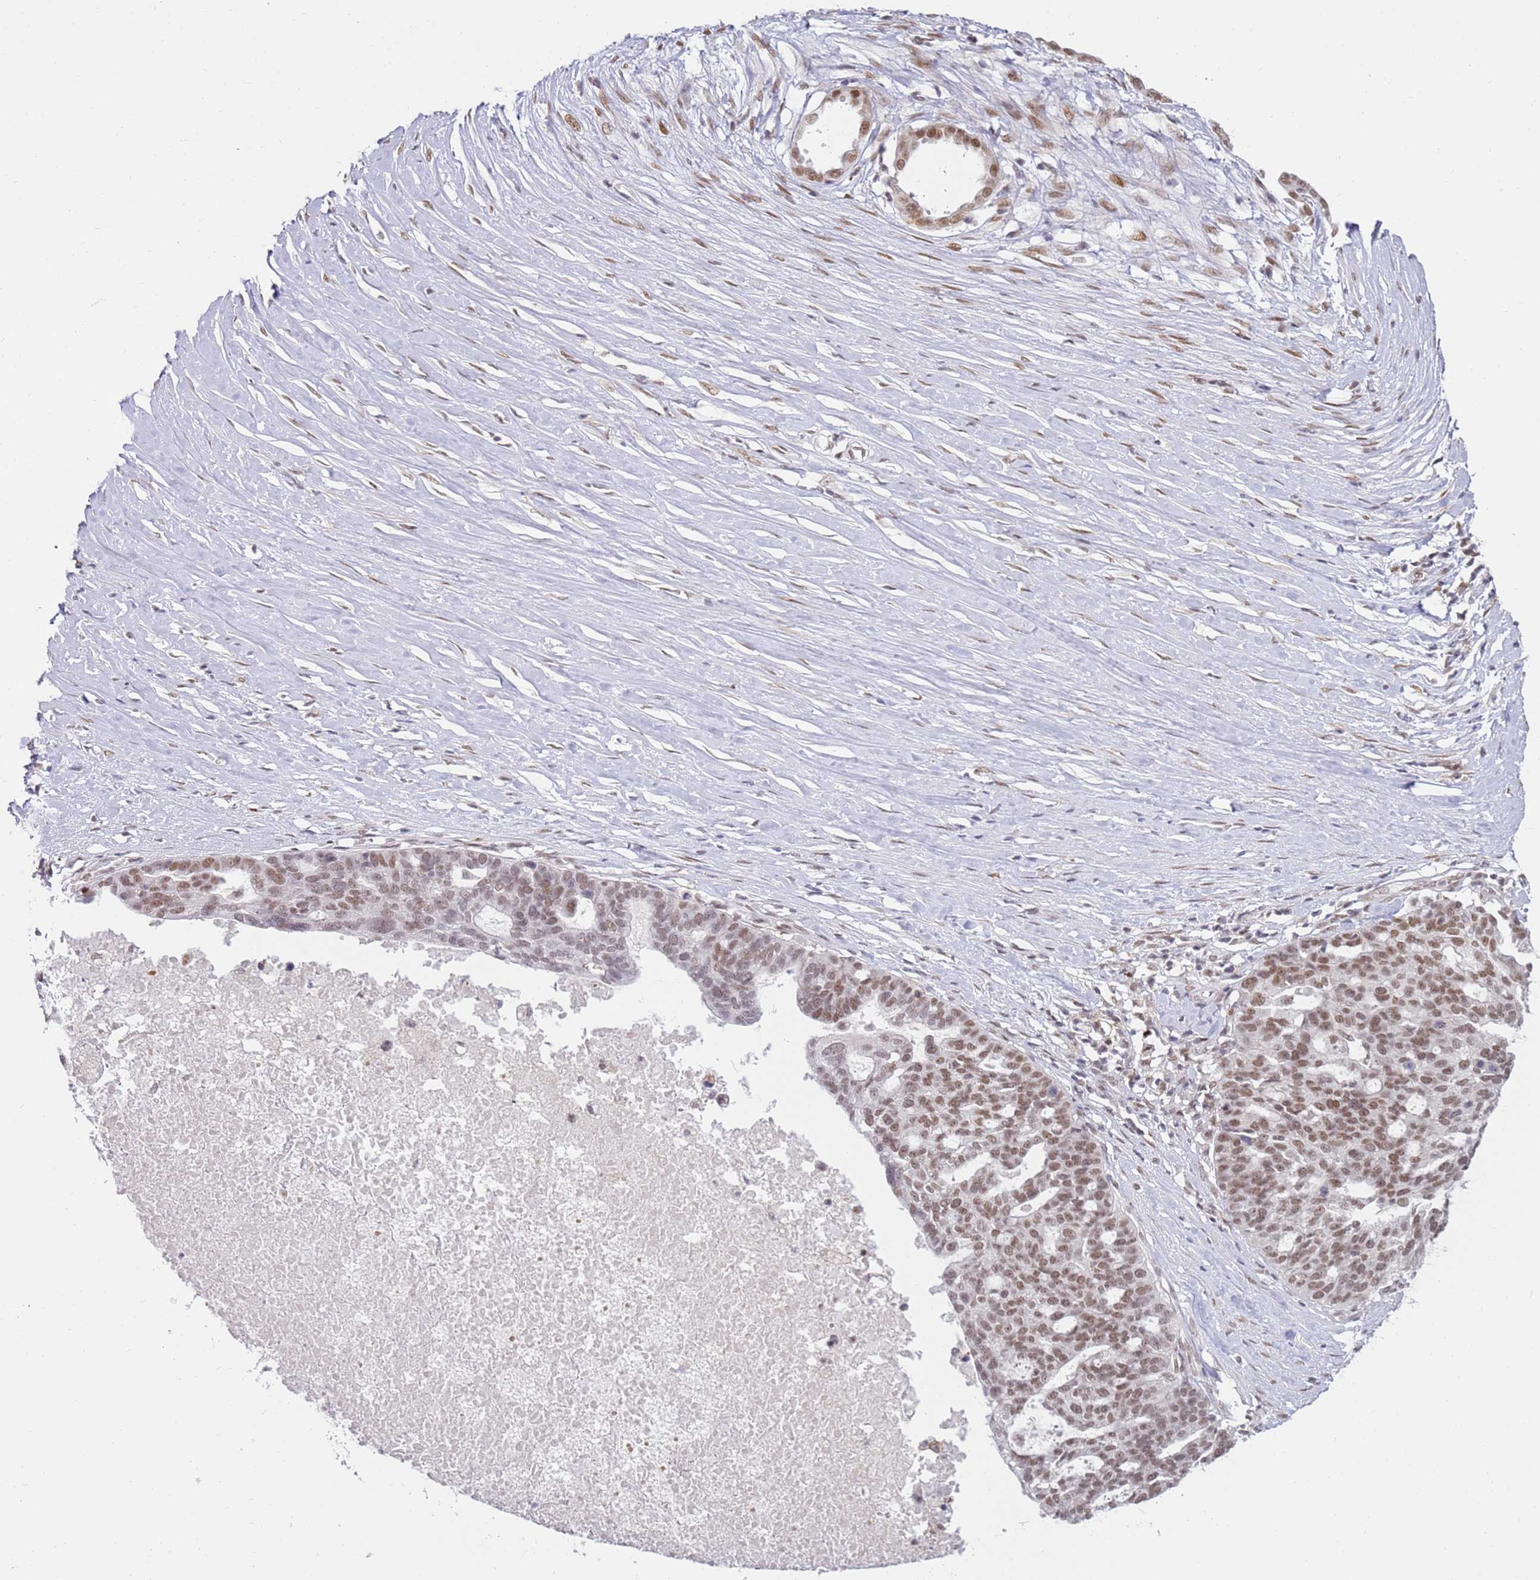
{"staining": {"intensity": "moderate", "quantity": "25%-75%", "location": "nuclear"}, "tissue": "ovarian cancer", "cell_type": "Tumor cells", "image_type": "cancer", "snomed": [{"axis": "morphology", "description": "Cystadenocarcinoma, serous, NOS"}, {"axis": "topography", "description": "Ovary"}], "caption": "Immunohistochemistry of serous cystadenocarcinoma (ovarian) demonstrates medium levels of moderate nuclear positivity in about 25%-75% of tumor cells. The staining was performed using DAB, with brown indicating positive protein expression. Nuclei are stained blue with hematoxylin.", "gene": "PHC2", "patient": {"sex": "female", "age": 59}}